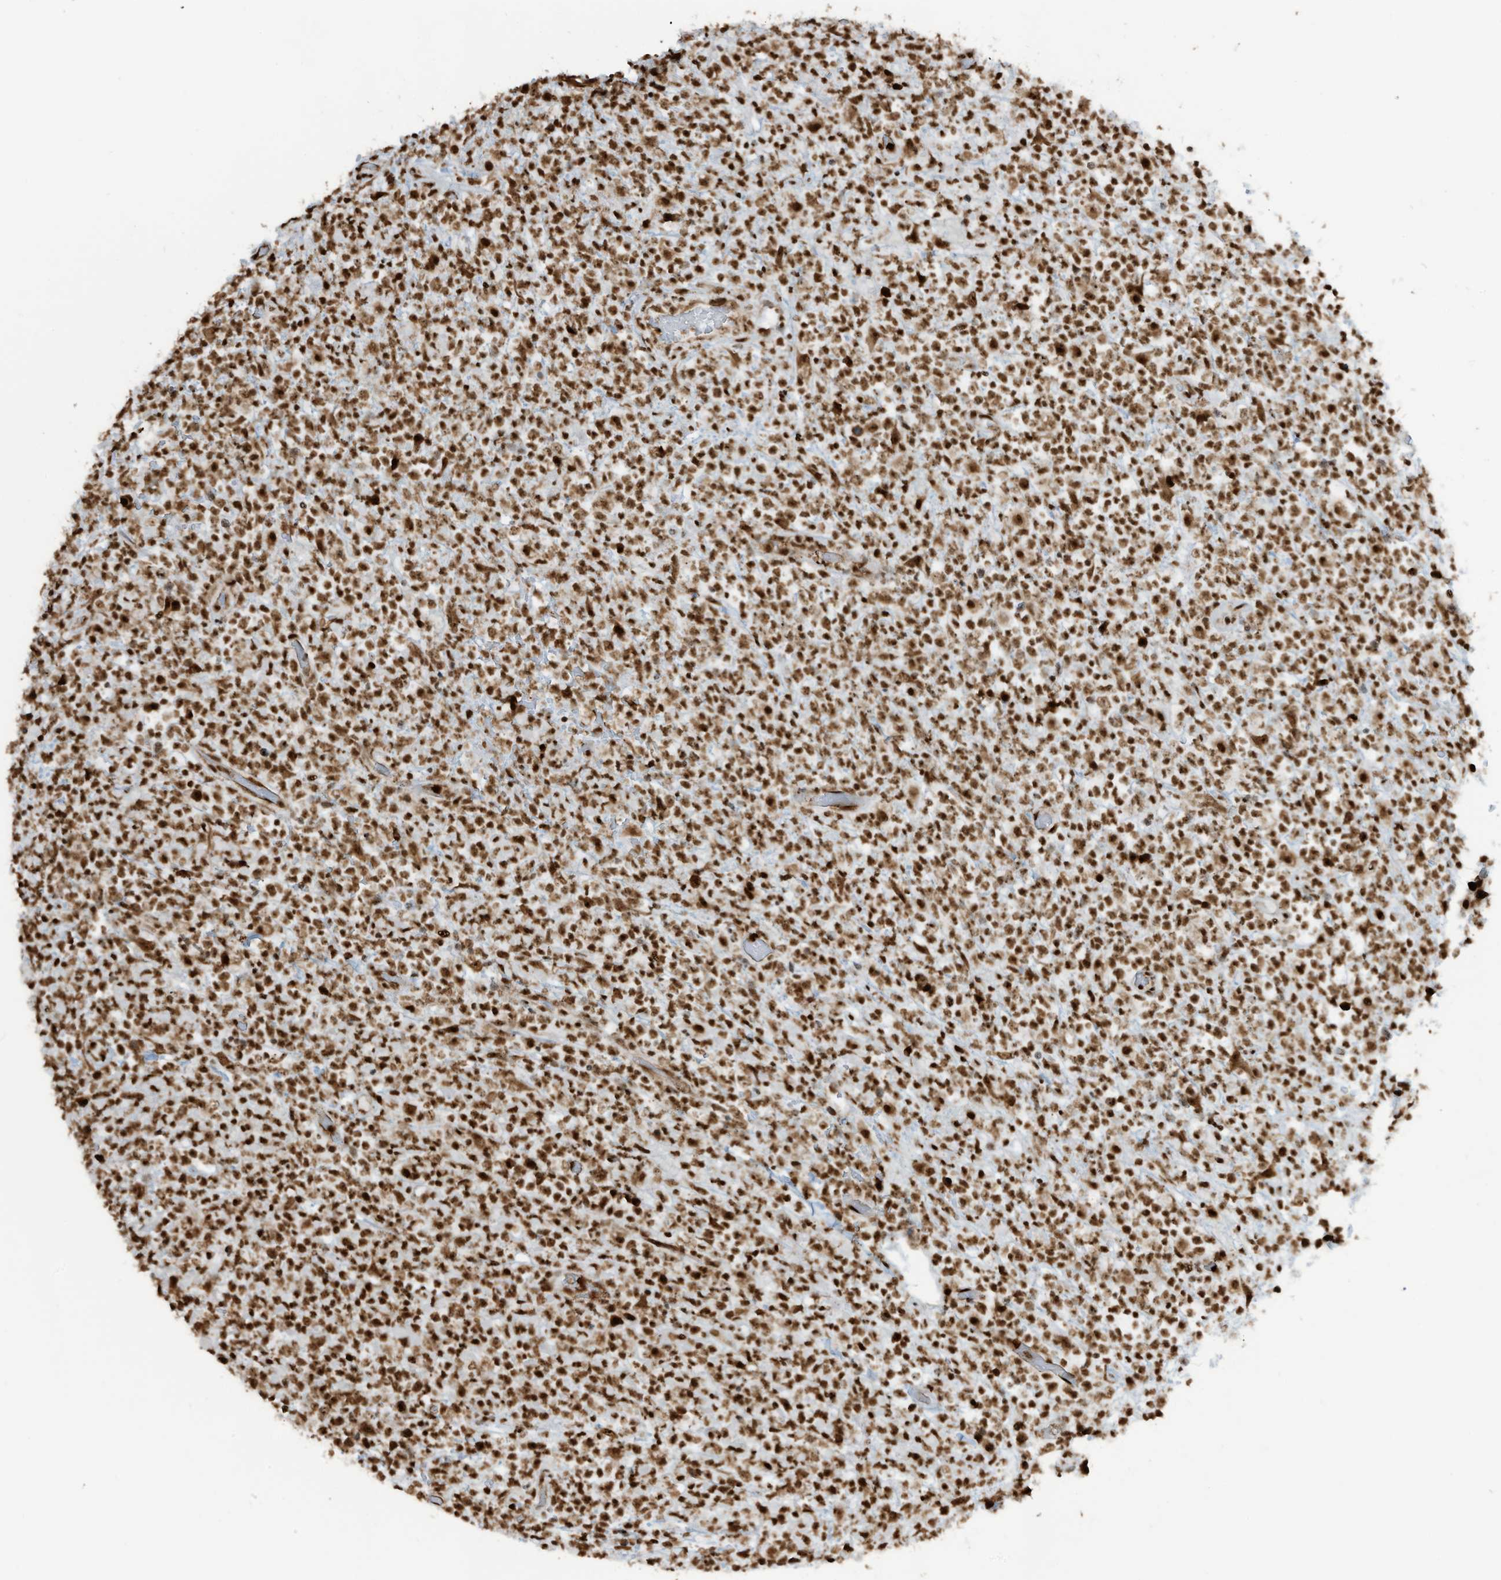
{"staining": {"intensity": "strong", "quantity": ">75%", "location": "nuclear"}, "tissue": "lymphoma", "cell_type": "Tumor cells", "image_type": "cancer", "snomed": [{"axis": "morphology", "description": "Malignant lymphoma, non-Hodgkin's type, High grade"}, {"axis": "topography", "description": "Colon"}], "caption": "Tumor cells reveal high levels of strong nuclear staining in about >75% of cells in human lymphoma.", "gene": "LBH", "patient": {"sex": "female", "age": 53}}